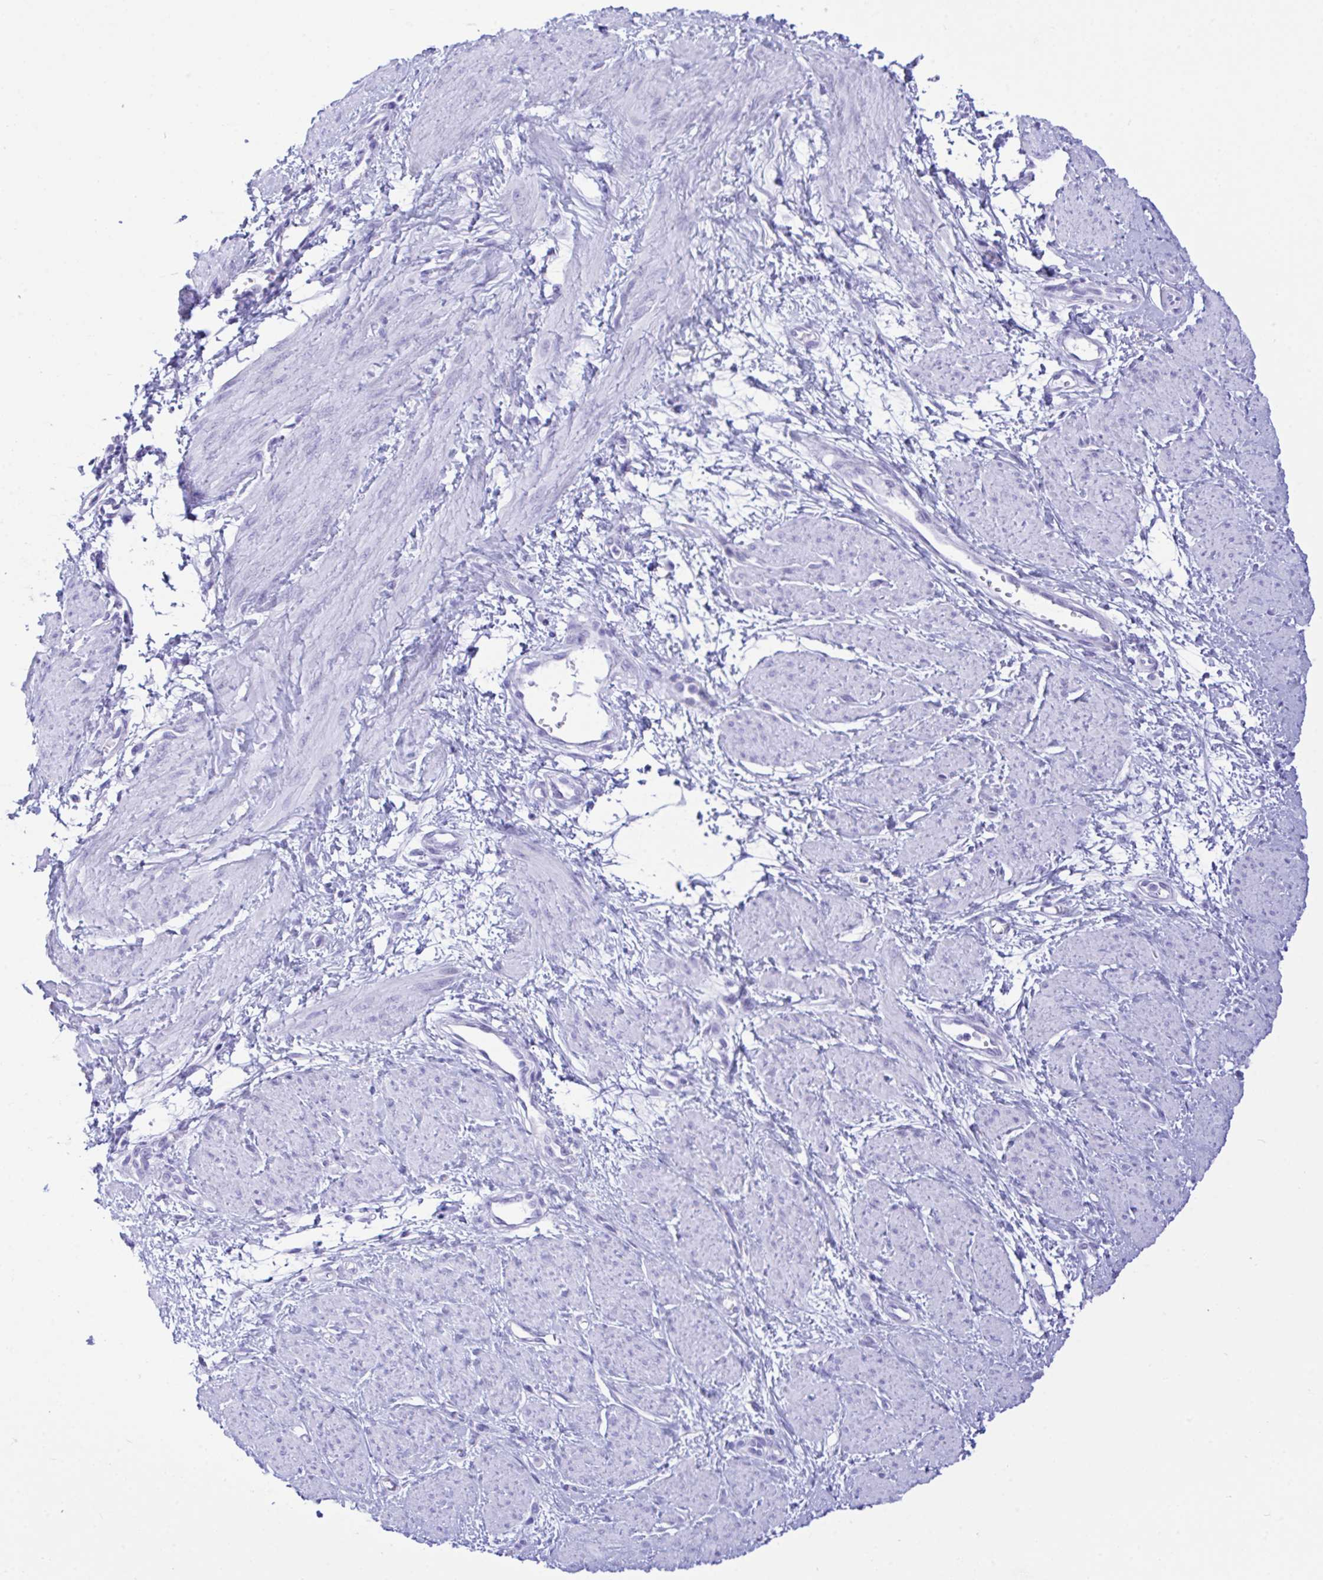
{"staining": {"intensity": "negative", "quantity": "none", "location": "none"}, "tissue": "smooth muscle", "cell_type": "Smooth muscle cells", "image_type": "normal", "snomed": [{"axis": "morphology", "description": "Normal tissue, NOS"}, {"axis": "topography", "description": "Smooth muscle"}, {"axis": "topography", "description": "Uterus"}], "caption": "An image of smooth muscle stained for a protein demonstrates no brown staining in smooth muscle cells. (DAB IHC with hematoxylin counter stain).", "gene": "SELENOV", "patient": {"sex": "female", "age": 39}}